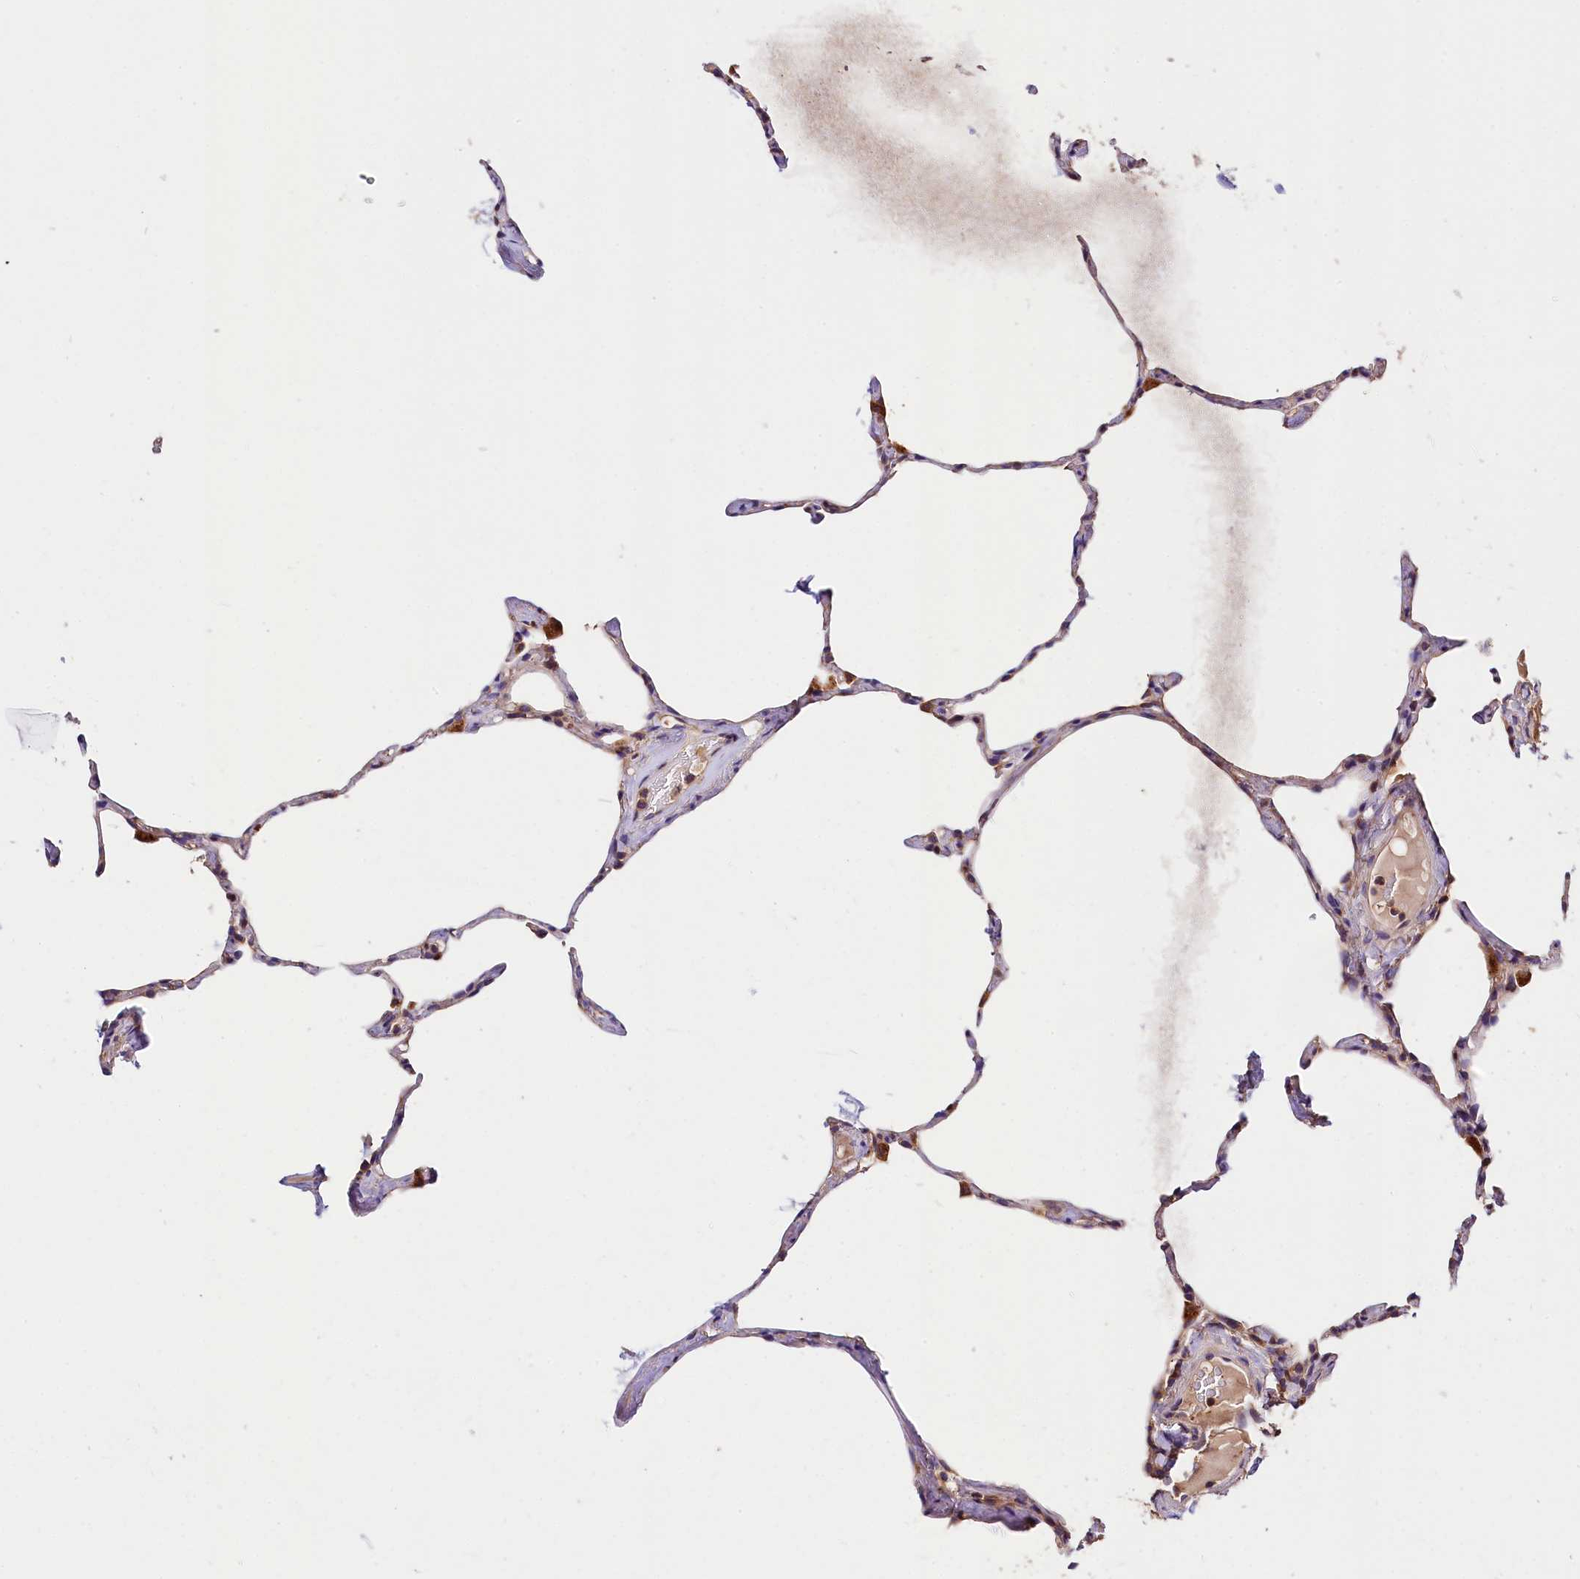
{"staining": {"intensity": "weak", "quantity": "<25%", "location": "cytoplasmic/membranous"}, "tissue": "lung", "cell_type": "Alveolar cells", "image_type": "normal", "snomed": [{"axis": "morphology", "description": "Normal tissue, NOS"}, {"axis": "topography", "description": "Lung"}], "caption": "DAB (3,3'-diaminobenzidine) immunohistochemical staining of unremarkable lung shows no significant staining in alveolar cells. The staining is performed using DAB brown chromogen with nuclei counter-stained in using hematoxylin.", "gene": "KPTN", "patient": {"sex": "male", "age": 65}}